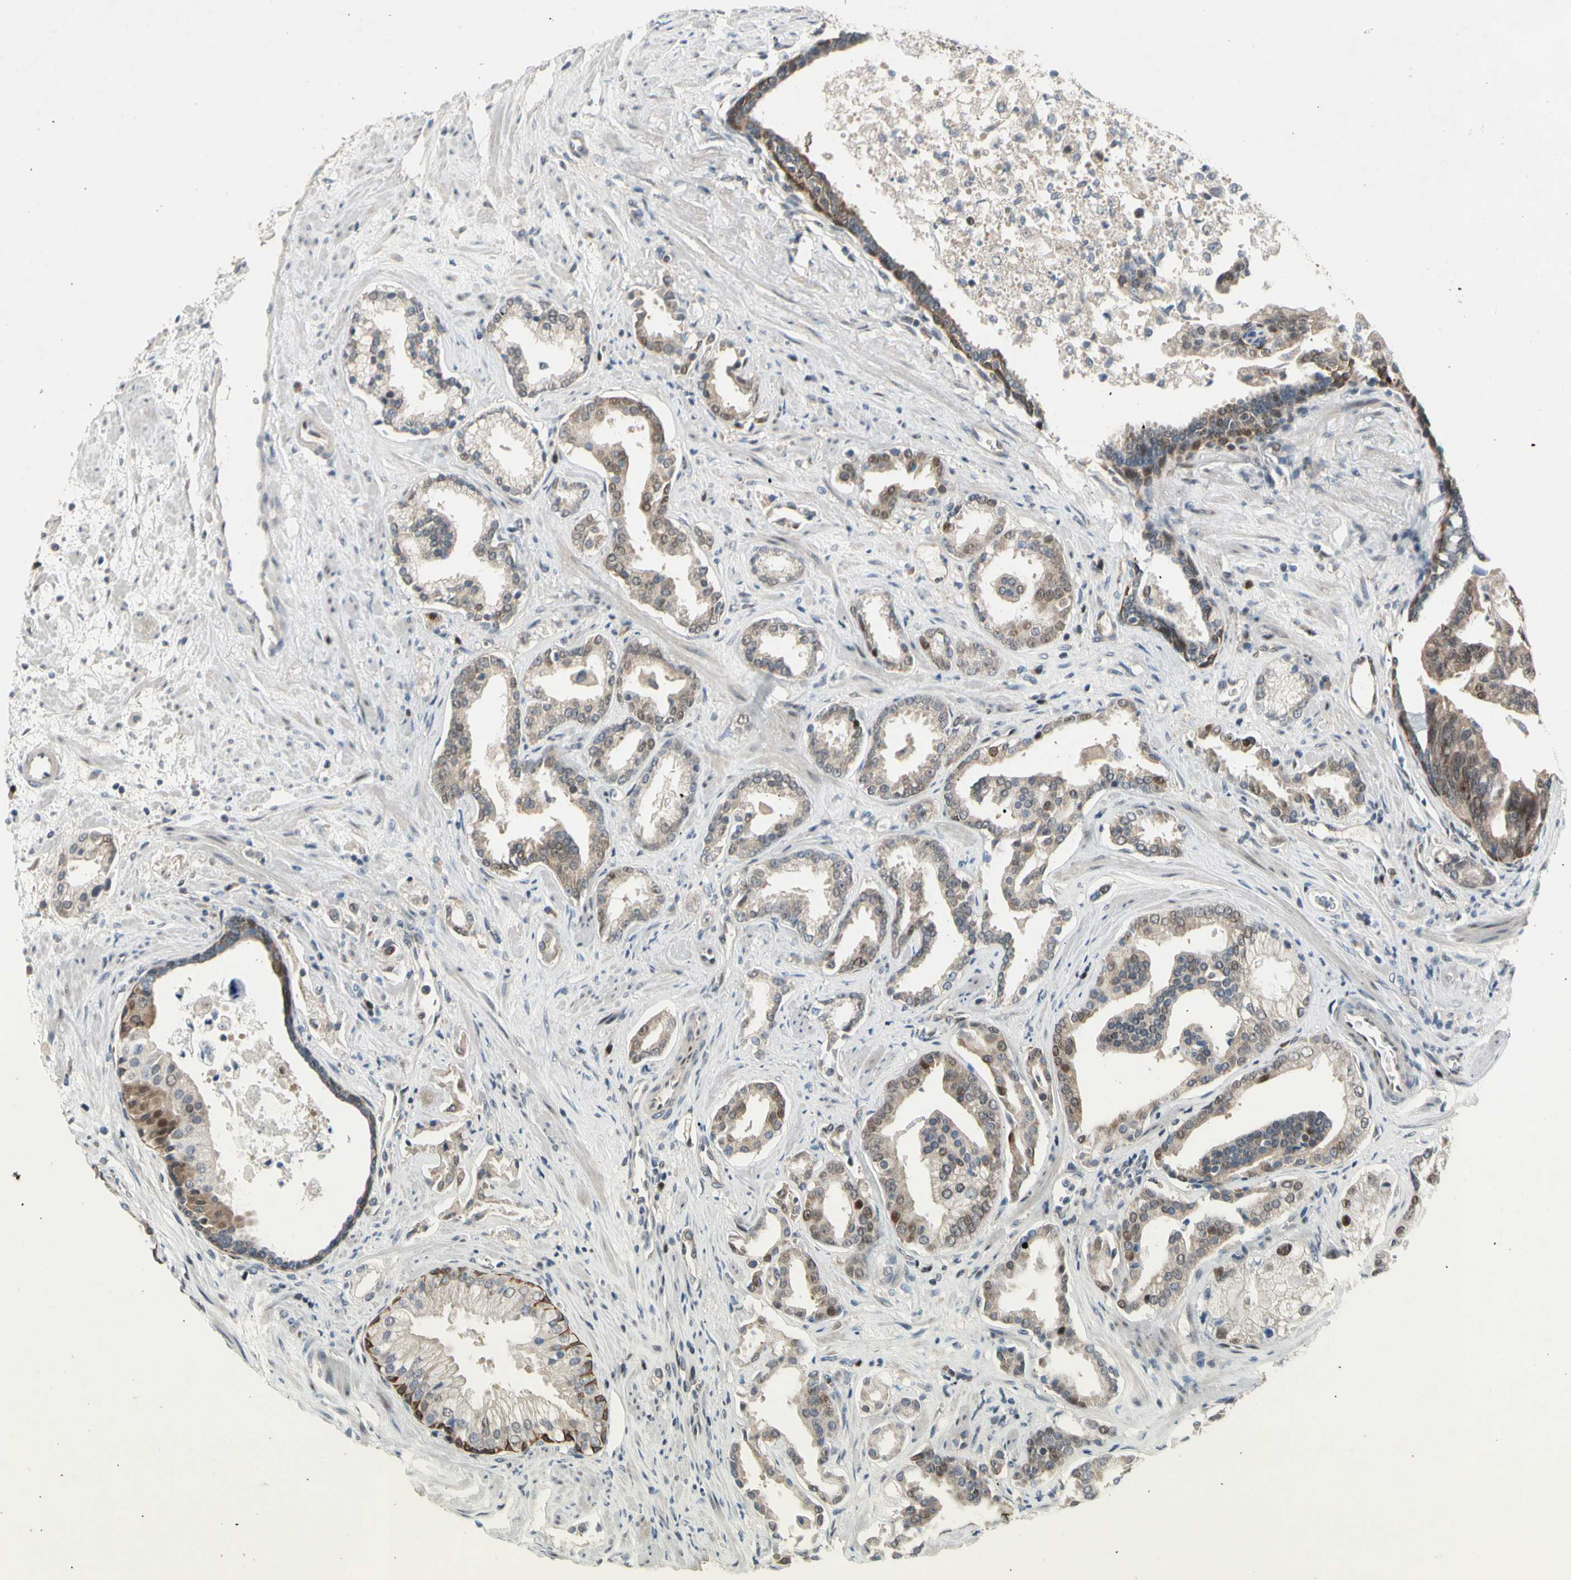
{"staining": {"intensity": "moderate", "quantity": "<25%", "location": "nuclear"}, "tissue": "prostate cancer", "cell_type": "Tumor cells", "image_type": "cancer", "snomed": [{"axis": "morphology", "description": "Adenocarcinoma, High grade"}, {"axis": "topography", "description": "Prostate"}], "caption": "The image shows a brown stain indicating the presence of a protein in the nuclear of tumor cells in prostate cancer (high-grade adenocarcinoma).", "gene": "ZNF184", "patient": {"sex": "male", "age": 67}}